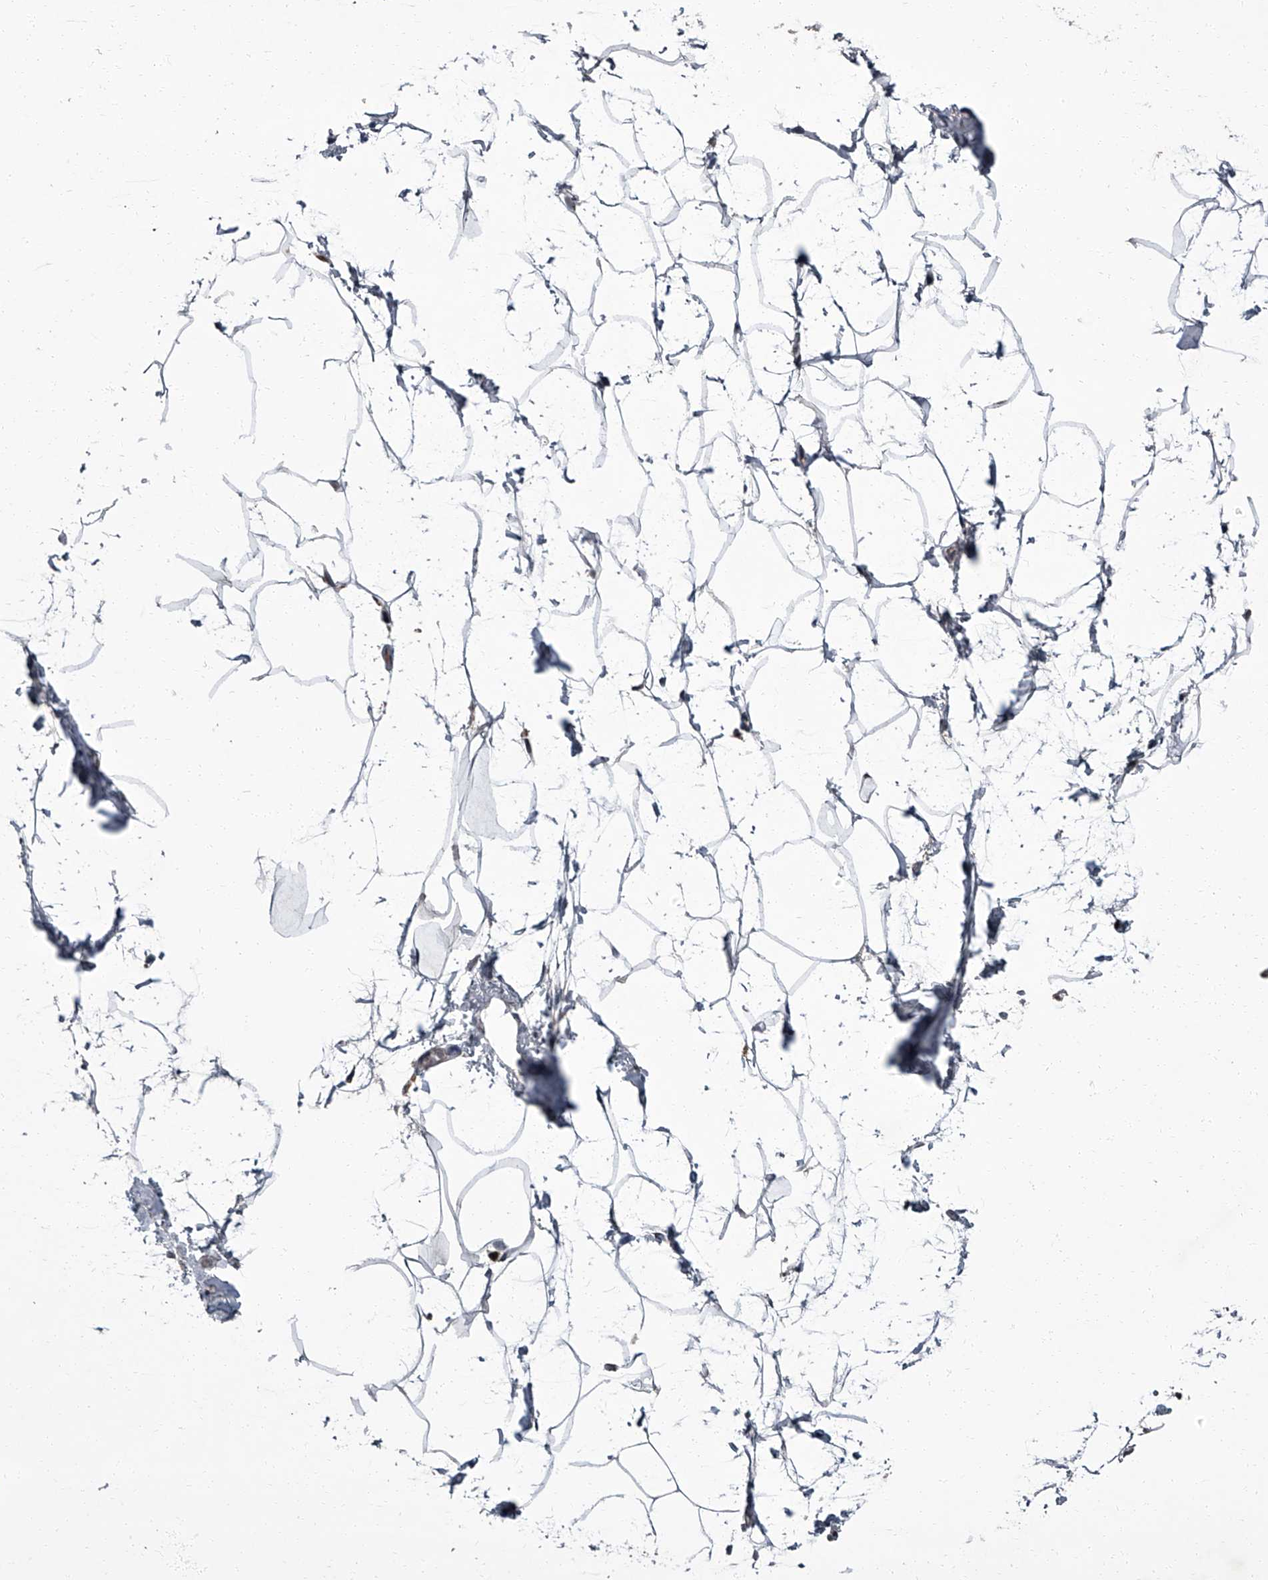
{"staining": {"intensity": "moderate", "quantity": "<25%", "location": "cytoplasmic/membranous"}, "tissue": "breast", "cell_type": "Adipocytes", "image_type": "normal", "snomed": [{"axis": "morphology", "description": "Normal tissue, NOS"}, {"axis": "morphology", "description": "Lobular carcinoma"}, {"axis": "topography", "description": "Breast"}], "caption": "A high-resolution histopathology image shows IHC staining of unremarkable breast, which exhibits moderate cytoplasmic/membranous expression in about <25% of adipocytes.", "gene": "ZNF518B", "patient": {"sex": "female", "age": 62}}